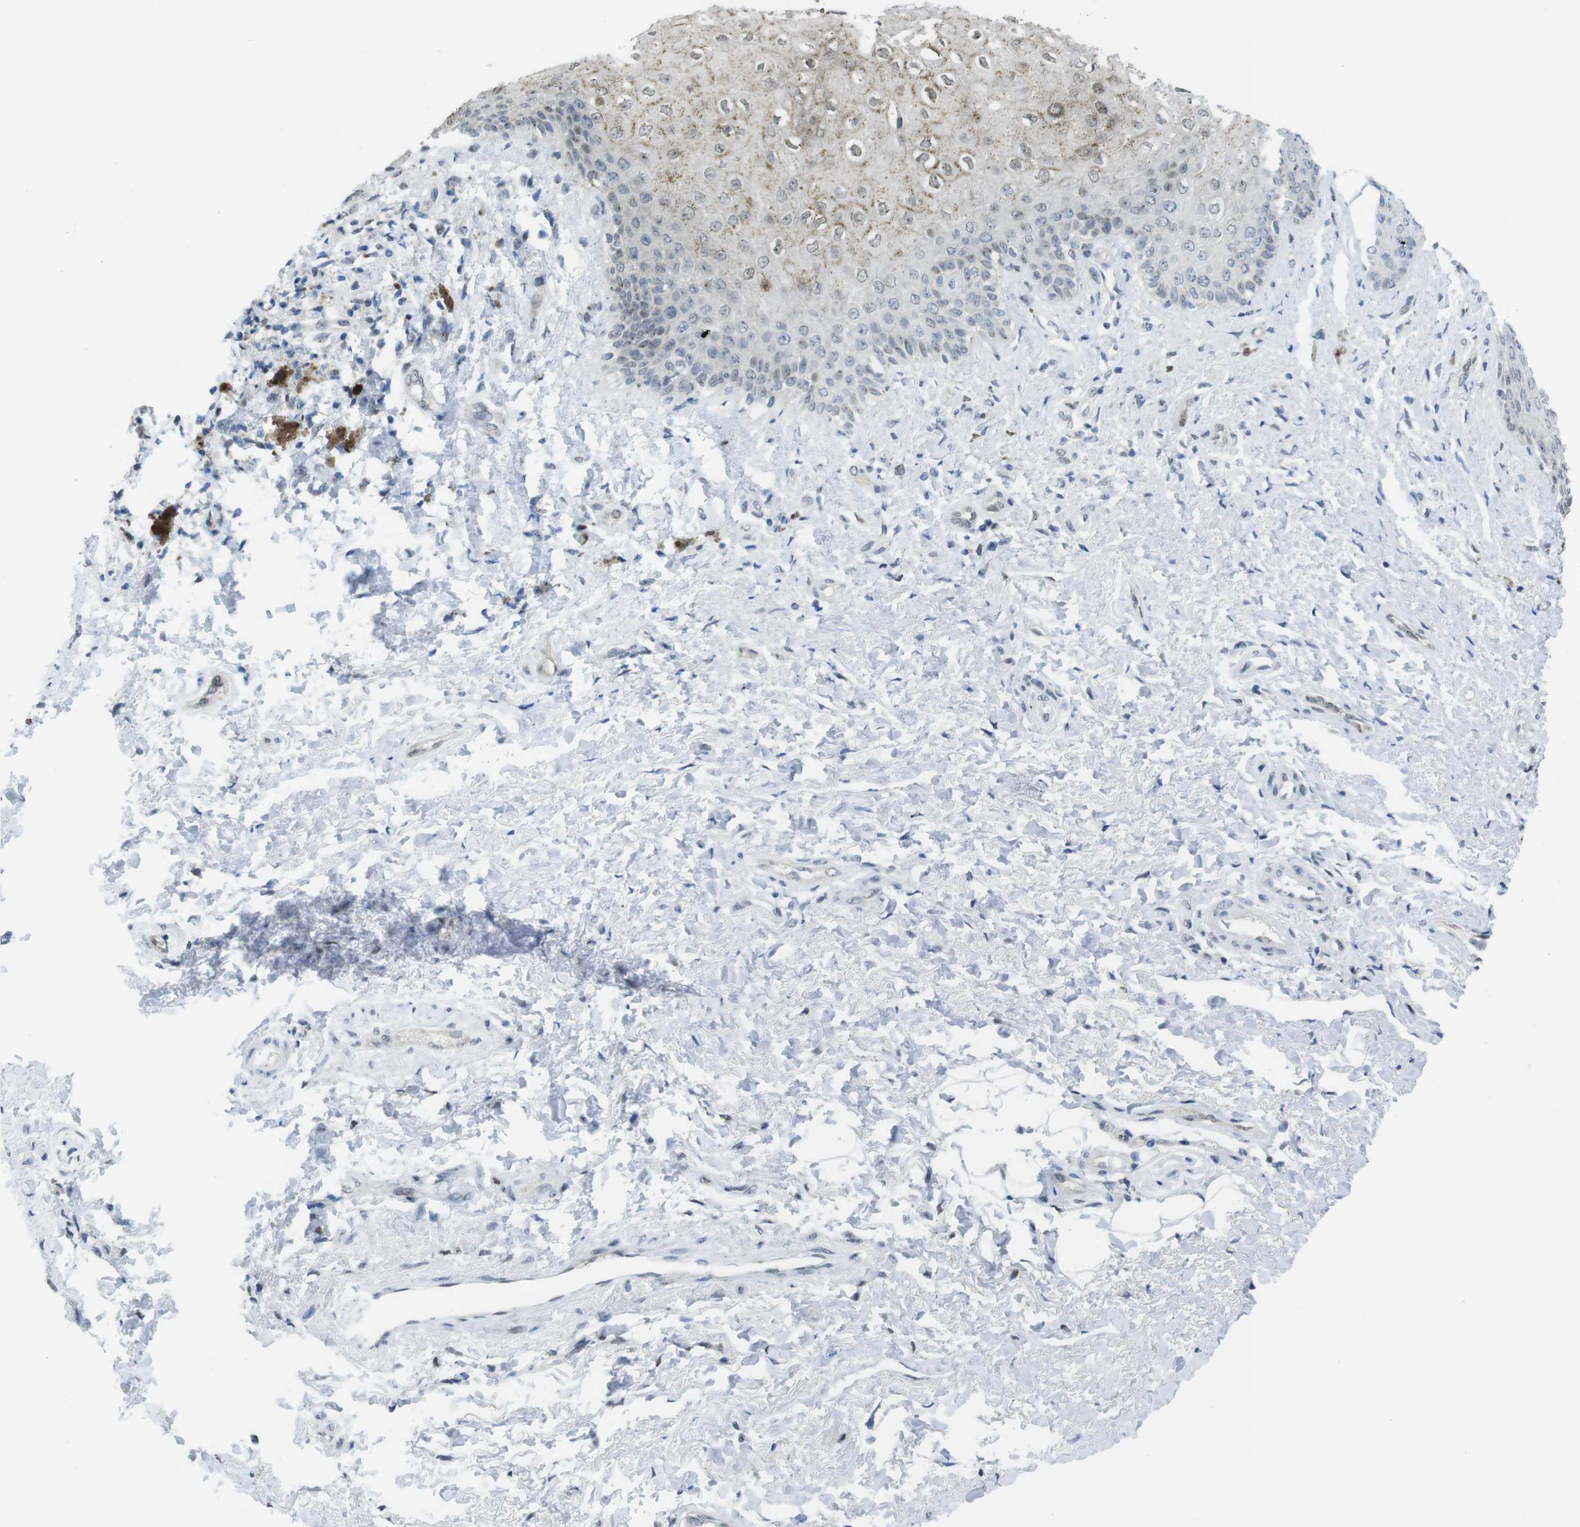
{"staining": {"intensity": "moderate", "quantity": "25%-75%", "location": "cytoplasmic/membranous,nuclear"}, "tissue": "skin", "cell_type": "Epidermal cells", "image_type": "normal", "snomed": [{"axis": "morphology", "description": "Normal tissue, NOS"}, {"axis": "topography", "description": "Anal"}], "caption": "Epidermal cells demonstrate moderate cytoplasmic/membranous,nuclear expression in approximately 25%-75% of cells in unremarkable skin.", "gene": "UBB", "patient": {"sex": "female", "age": 46}}